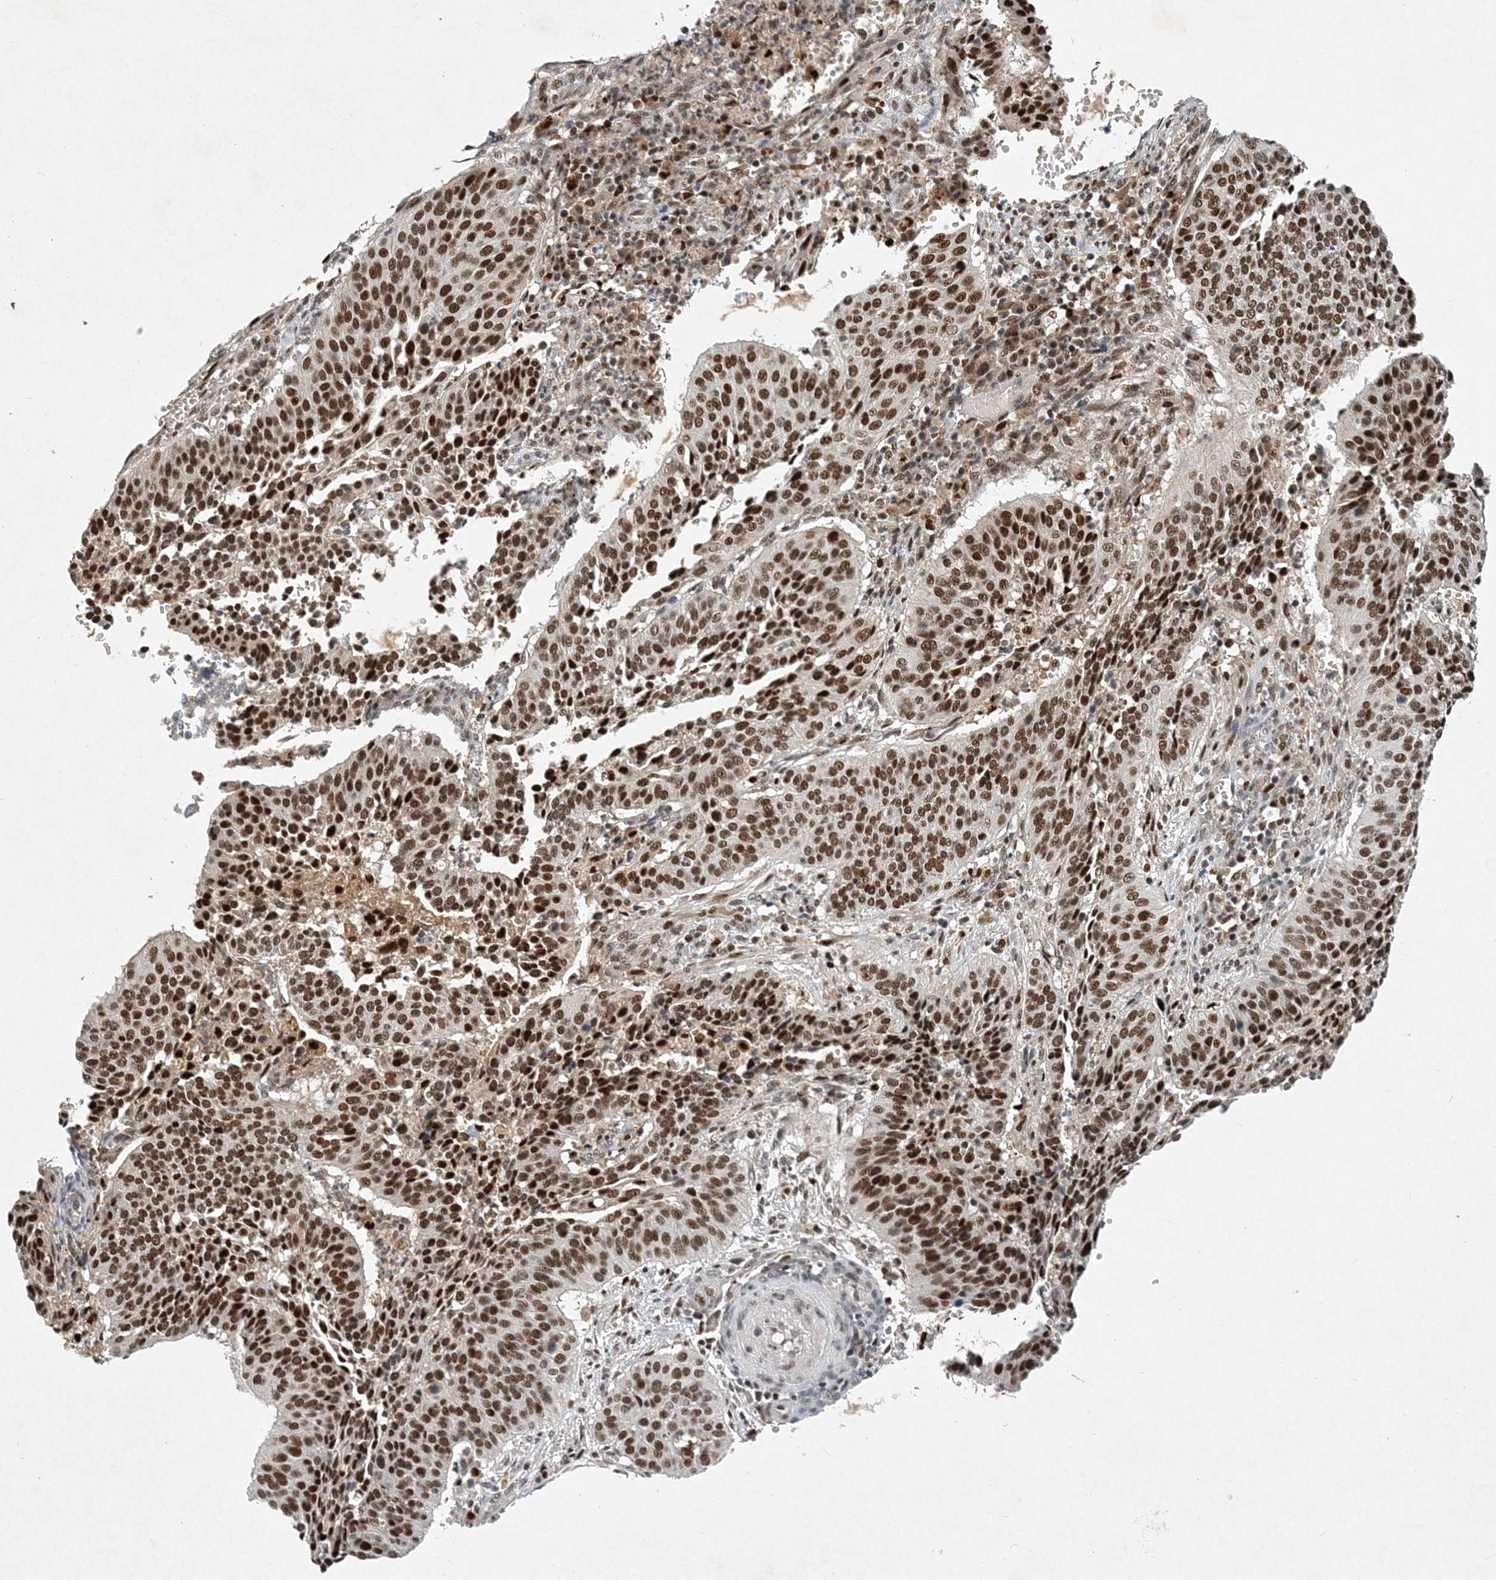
{"staining": {"intensity": "strong", "quantity": ">75%", "location": "nuclear"}, "tissue": "cervical cancer", "cell_type": "Tumor cells", "image_type": "cancer", "snomed": [{"axis": "morphology", "description": "Normal tissue, NOS"}, {"axis": "morphology", "description": "Squamous cell carcinoma, NOS"}, {"axis": "topography", "description": "Cervix"}], "caption": "This image reveals immunohistochemistry (IHC) staining of cervical cancer (squamous cell carcinoma), with high strong nuclear staining in about >75% of tumor cells.", "gene": "KPNA4", "patient": {"sex": "female", "age": 39}}